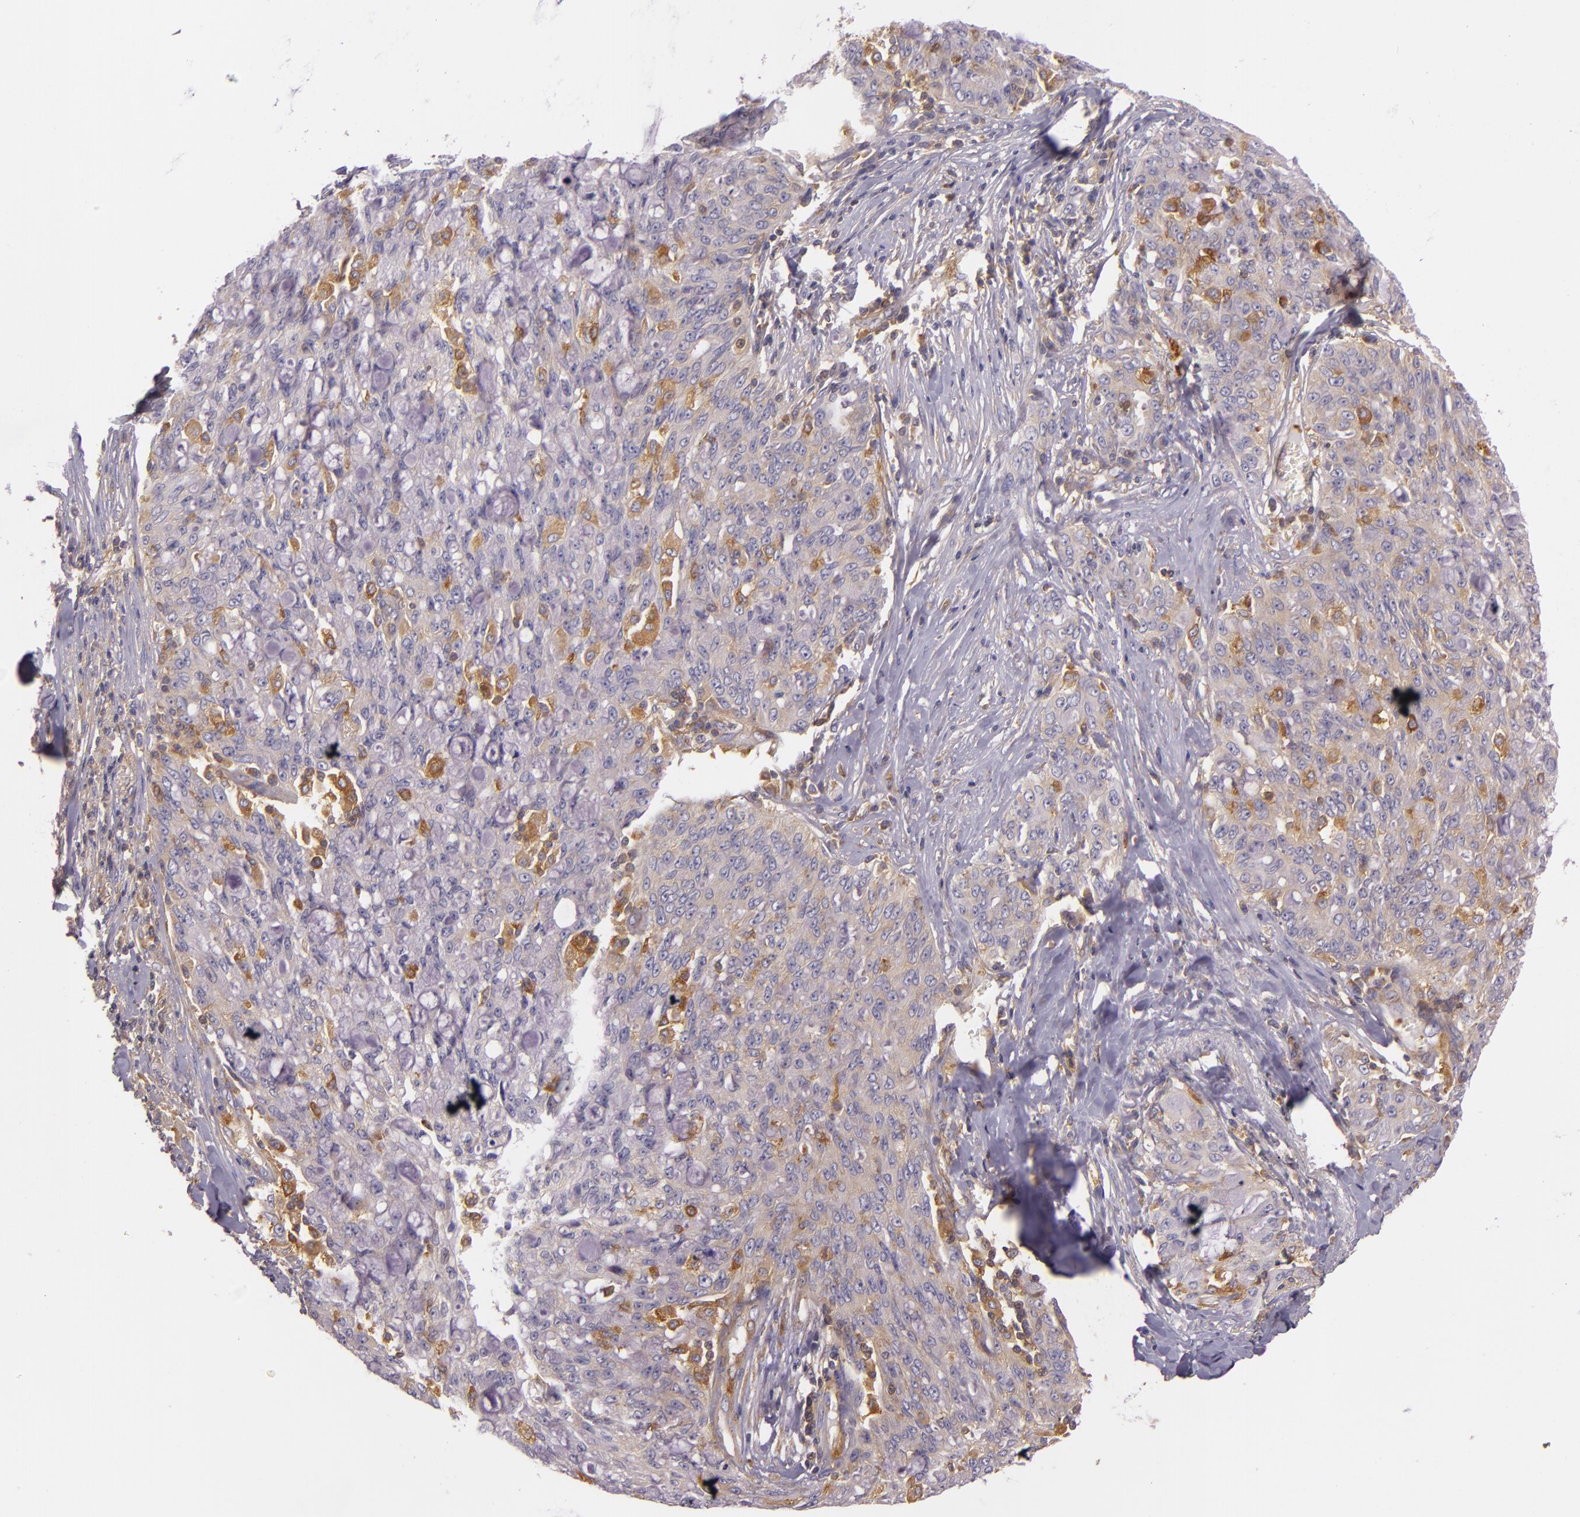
{"staining": {"intensity": "weak", "quantity": "25%-75%", "location": "cytoplasmic/membranous"}, "tissue": "lung cancer", "cell_type": "Tumor cells", "image_type": "cancer", "snomed": [{"axis": "morphology", "description": "Adenocarcinoma, NOS"}, {"axis": "topography", "description": "Lung"}], "caption": "Tumor cells reveal low levels of weak cytoplasmic/membranous staining in approximately 25%-75% of cells in human lung cancer (adenocarcinoma). The protein is shown in brown color, while the nuclei are stained blue.", "gene": "TLN1", "patient": {"sex": "female", "age": 44}}